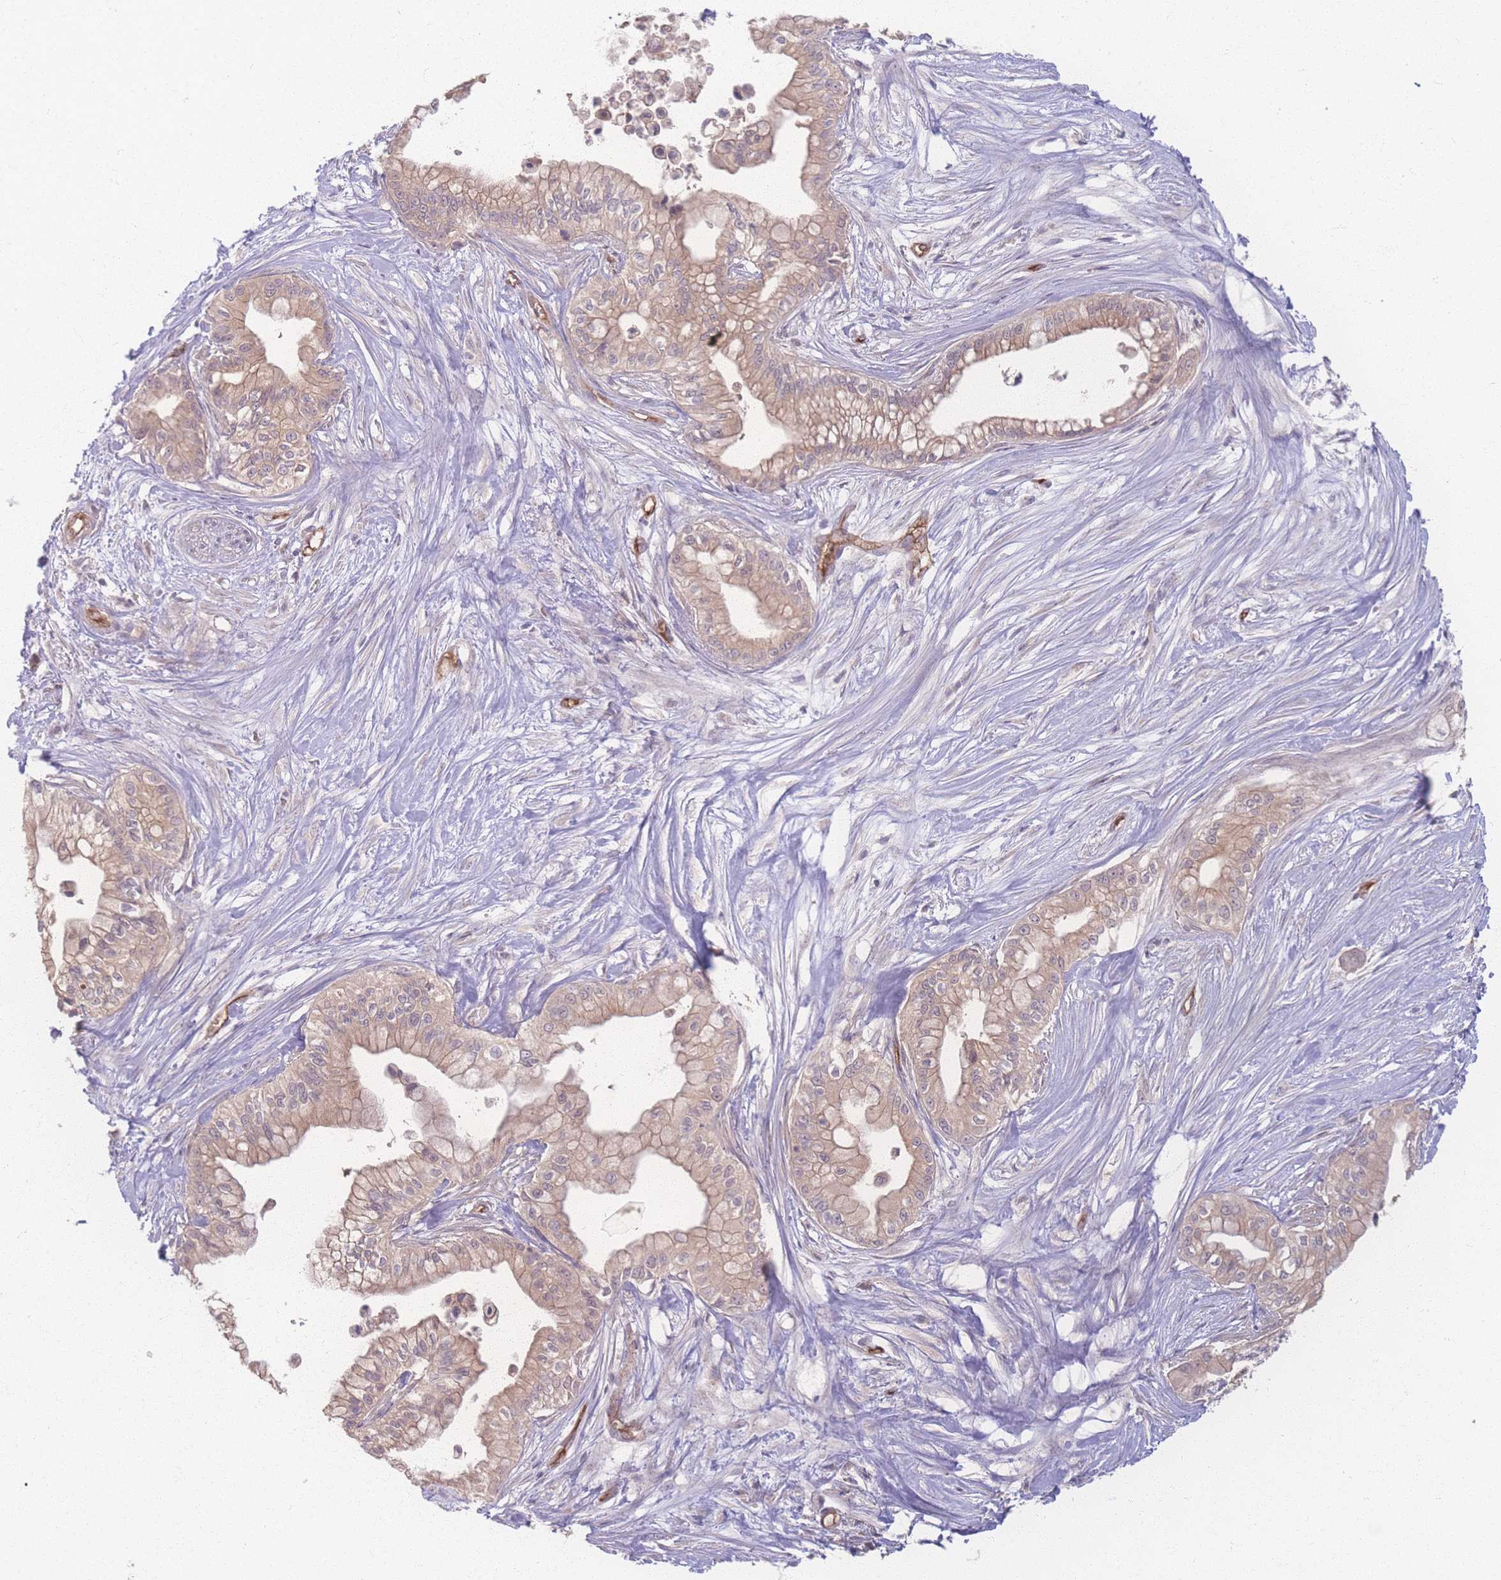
{"staining": {"intensity": "weak", "quantity": ">75%", "location": "cytoplasmic/membranous"}, "tissue": "pancreatic cancer", "cell_type": "Tumor cells", "image_type": "cancer", "snomed": [{"axis": "morphology", "description": "Adenocarcinoma, NOS"}, {"axis": "topography", "description": "Pancreas"}], "caption": "Pancreatic cancer (adenocarcinoma) stained with DAB (3,3'-diaminobenzidine) immunohistochemistry shows low levels of weak cytoplasmic/membranous staining in about >75% of tumor cells. (brown staining indicates protein expression, while blue staining denotes nuclei).", "gene": "INSR", "patient": {"sex": "male", "age": 78}}